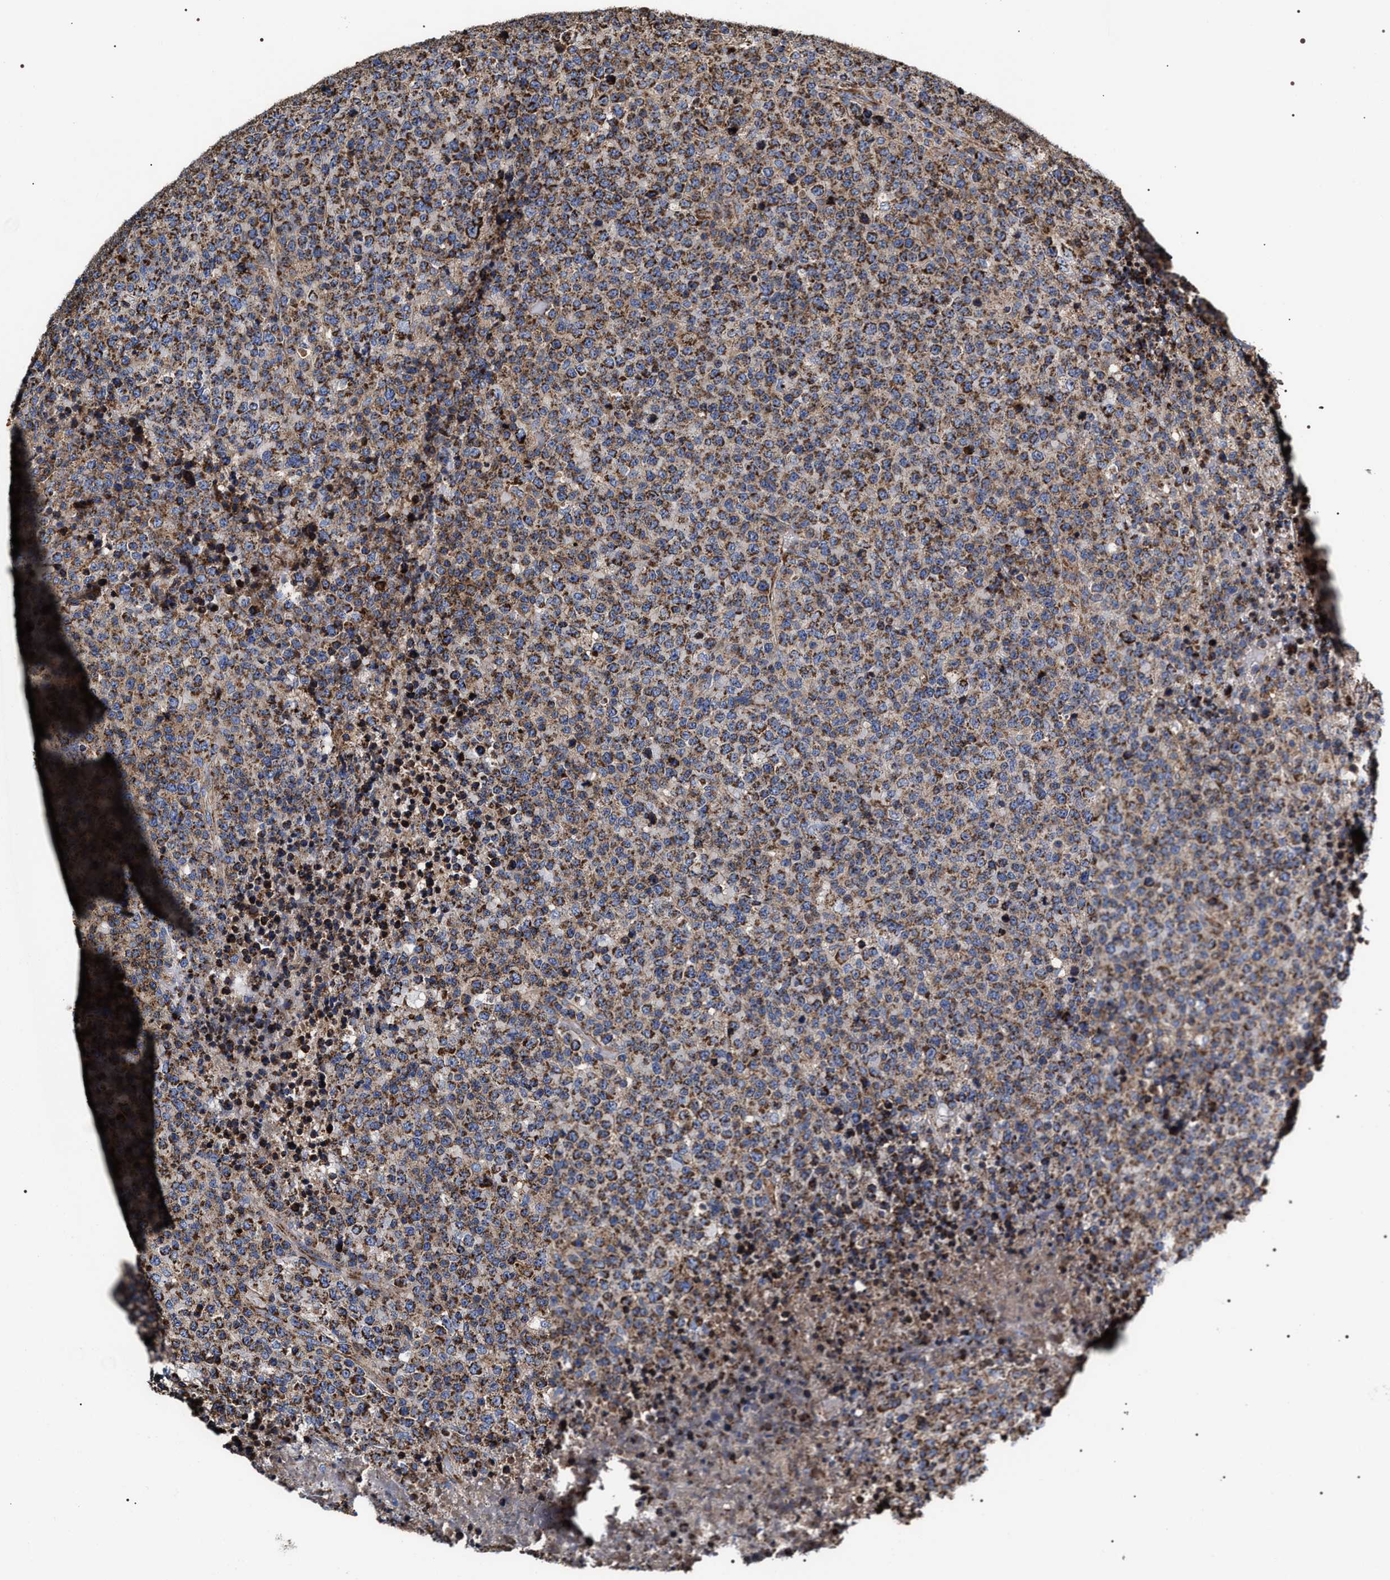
{"staining": {"intensity": "strong", "quantity": ">75%", "location": "cytoplasmic/membranous"}, "tissue": "lymphoma", "cell_type": "Tumor cells", "image_type": "cancer", "snomed": [{"axis": "morphology", "description": "Malignant lymphoma, non-Hodgkin's type, High grade"}, {"axis": "topography", "description": "Lymph node"}], "caption": "High-grade malignant lymphoma, non-Hodgkin's type stained with DAB immunohistochemistry shows high levels of strong cytoplasmic/membranous staining in about >75% of tumor cells.", "gene": "COG5", "patient": {"sex": "male", "age": 13}}